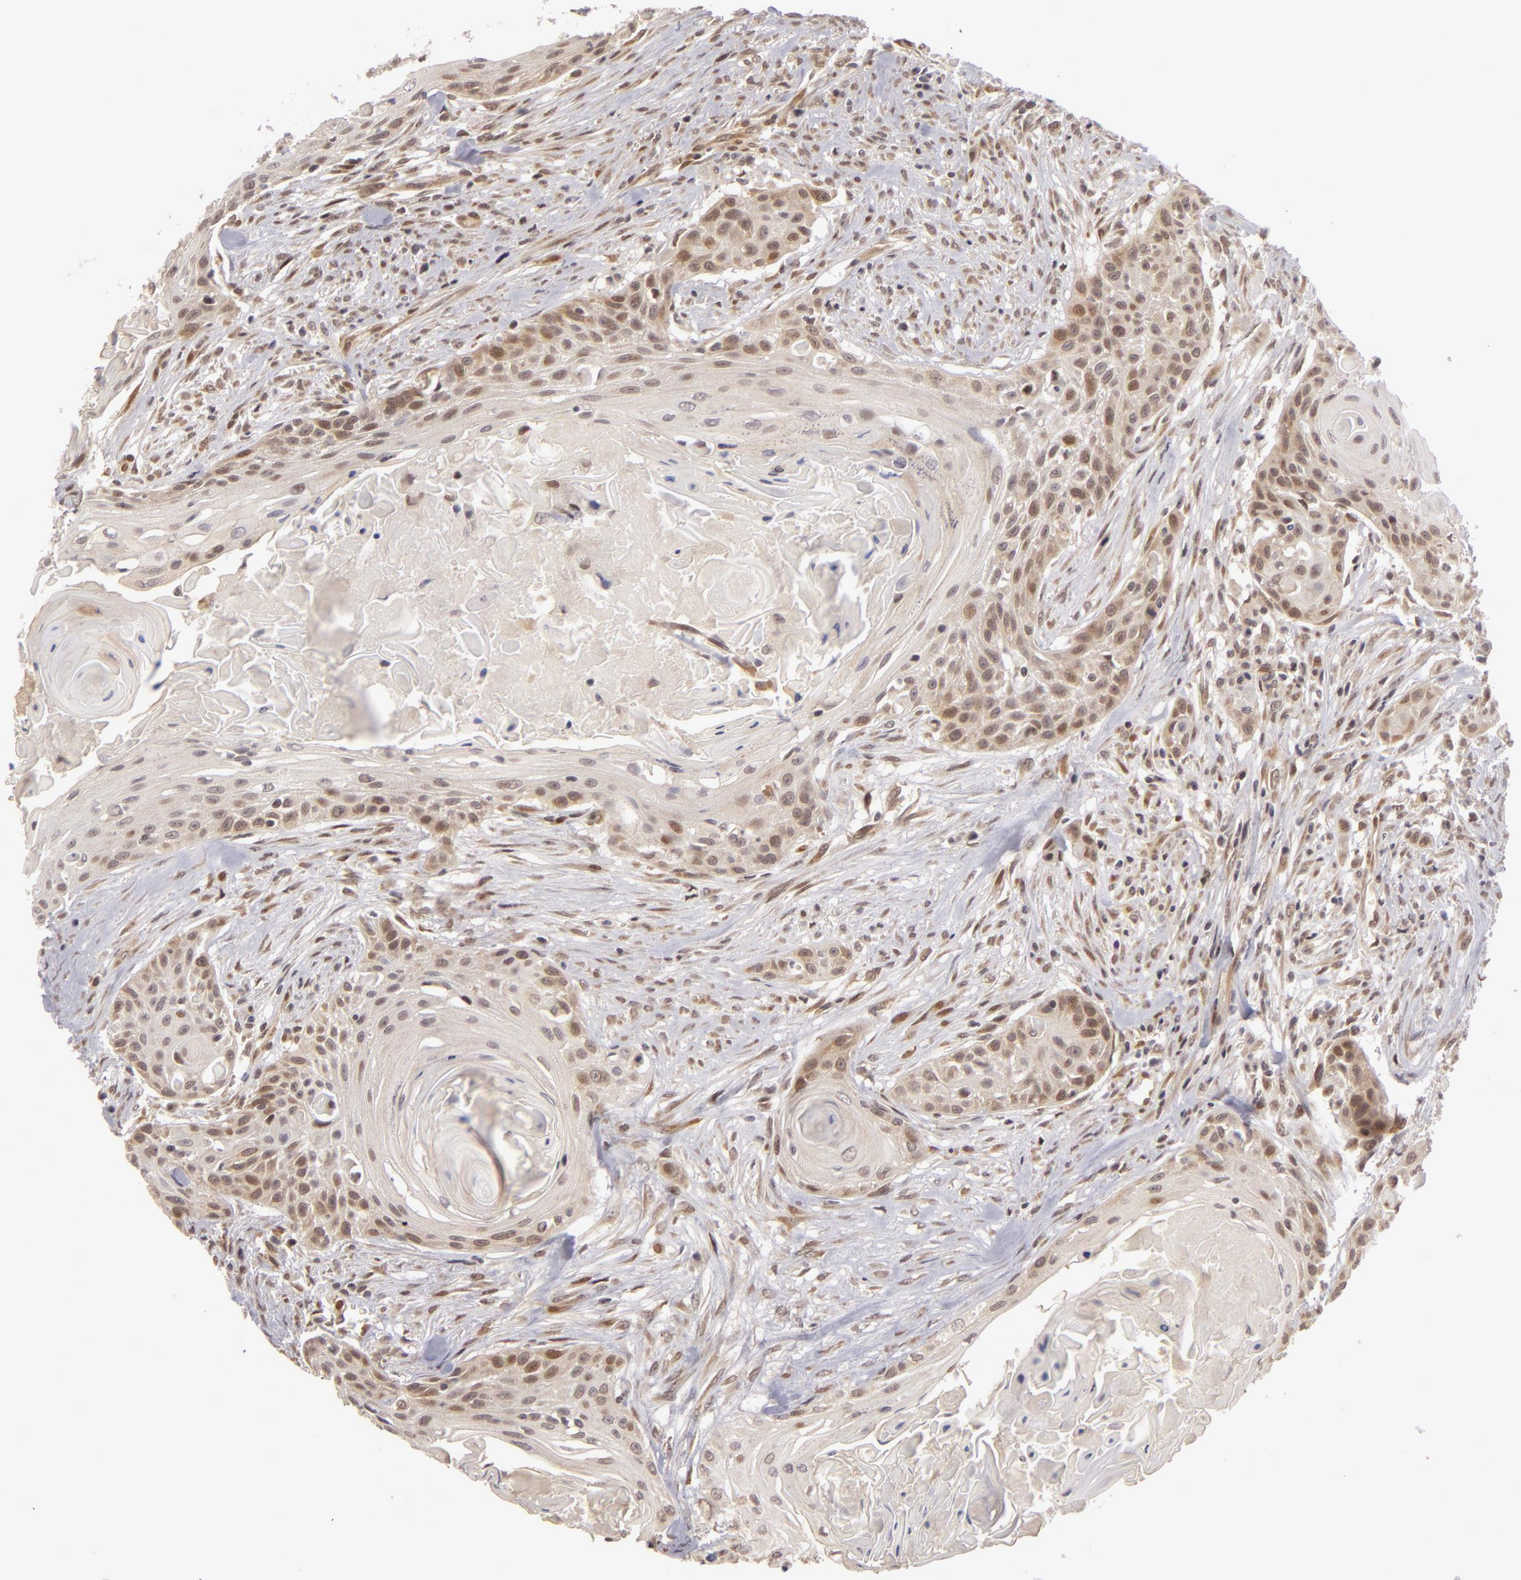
{"staining": {"intensity": "moderate", "quantity": ">75%", "location": "nuclear"}, "tissue": "head and neck cancer", "cell_type": "Tumor cells", "image_type": "cancer", "snomed": [{"axis": "morphology", "description": "Squamous cell carcinoma, NOS"}, {"axis": "morphology", "description": "Squamous cell carcinoma, metastatic, NOS"}, {"axis": "topography", "description": "Lymph node"}, {"axis": "topography", "description": "Salivary gland"}, {"axis": "topography", "description": "Head-Neck"}], "caption": "Head and neck cancer tissue shows moderate nuclear expression in approximately >75% of tumor cells, visualized by immunohistochemistry.", "gene": "ZNF133", "patient": {"sex": "female", "age": 74}}